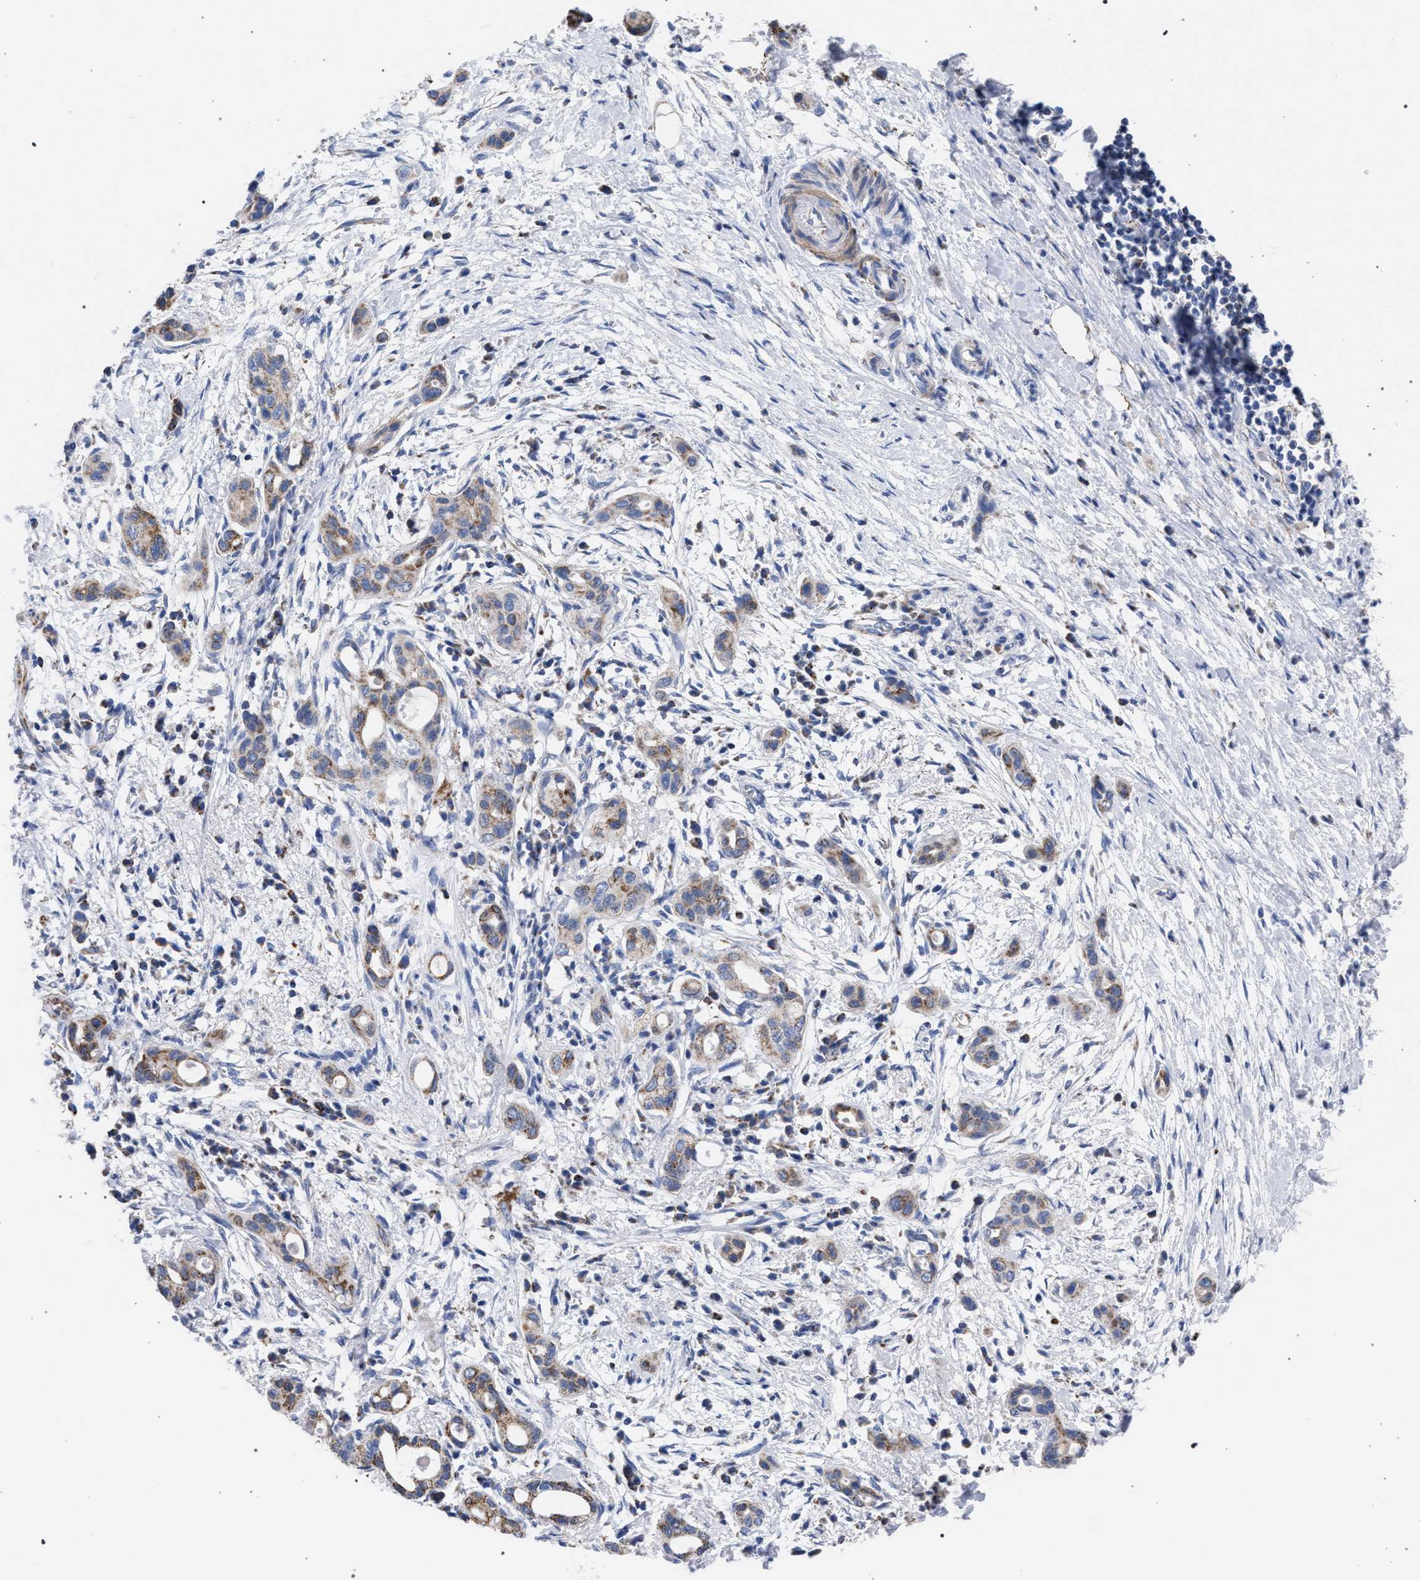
{"staining": {"intensity": "moderate", "quantity": "25%-75%", "location": "cytoplasmic/membranous"}, "tissue": "pancreatic cancer", "cell_type": "Tumor cells", "image_type": "cancer", "snomed": [{"axis": "morphology", "description": "Adenocarcinoma, NOS"}, {"axis": "topography", "description": "Pancreas"}], "caption": "A micrograph showing moderate cytoplasmic/membranous positivity in about 25%-75% of tumor cells in adenocarcinoma (pancreatic), as visualized by brown immunohistochemical staining.", "gene": "ACADS", "patient": {"sex": "male", "age": 59}}